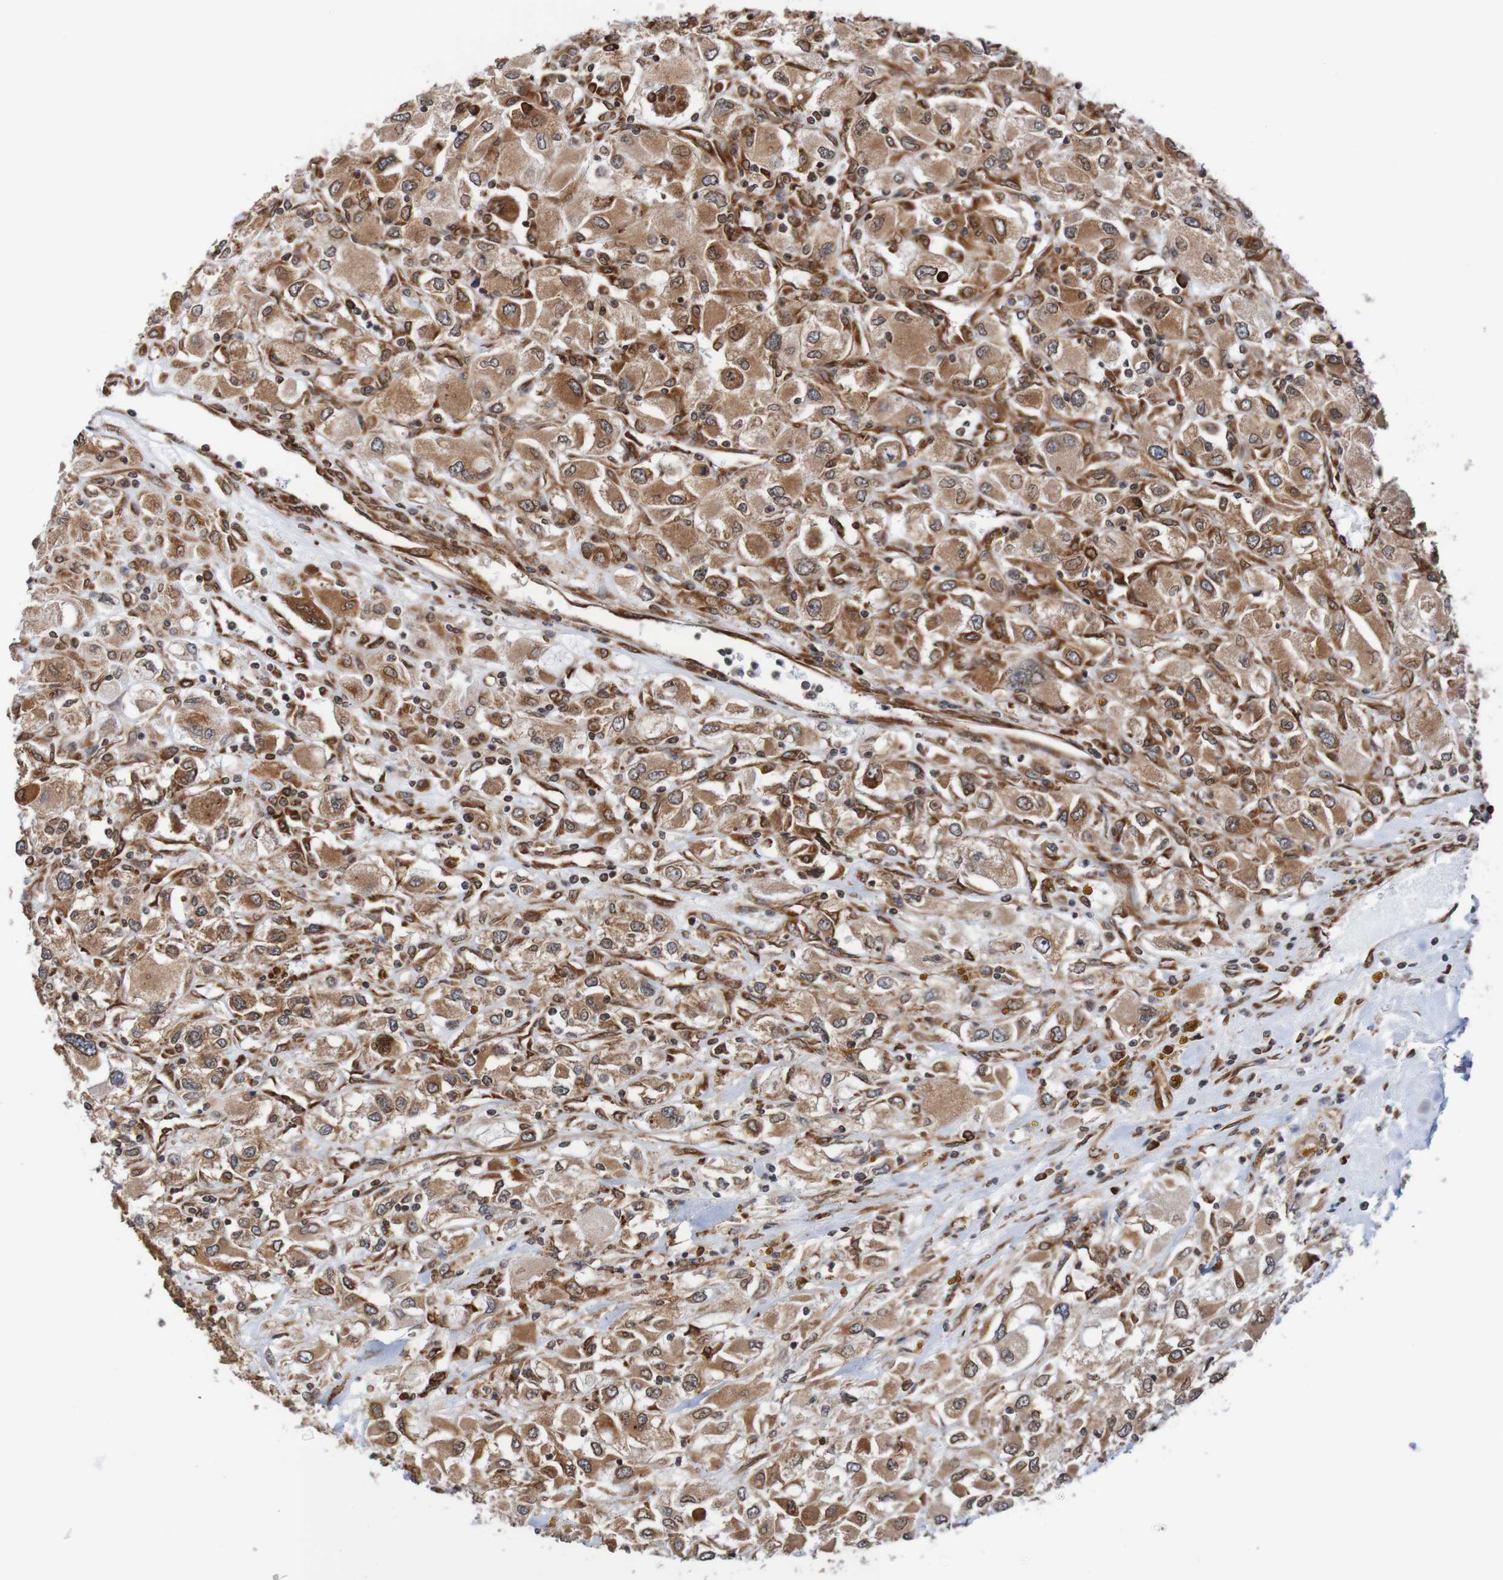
{"staining": {"intensity": "strong", "quantity": ">75%", "location": "cytoplasmic/membranous,nuclear"}, "tissue": "renal cancer", "cell_type": "Tumor cells", "image_type": "cancer", "snomed": [{"axis": "morphology", "description": "Adenocarcinoma, NOS"}, {"axis": "topography", "description": "Kidney"}], "caption": "DAB immunohistochemical staining of renal cancer (adenocarcinoma) demonstrates strong cytoplasmic/membranous and nuclear protein expression in approximately >75% of tumor cells.", "gene": "TMEM109", "patient": {"sex": "female", "age": 52}}